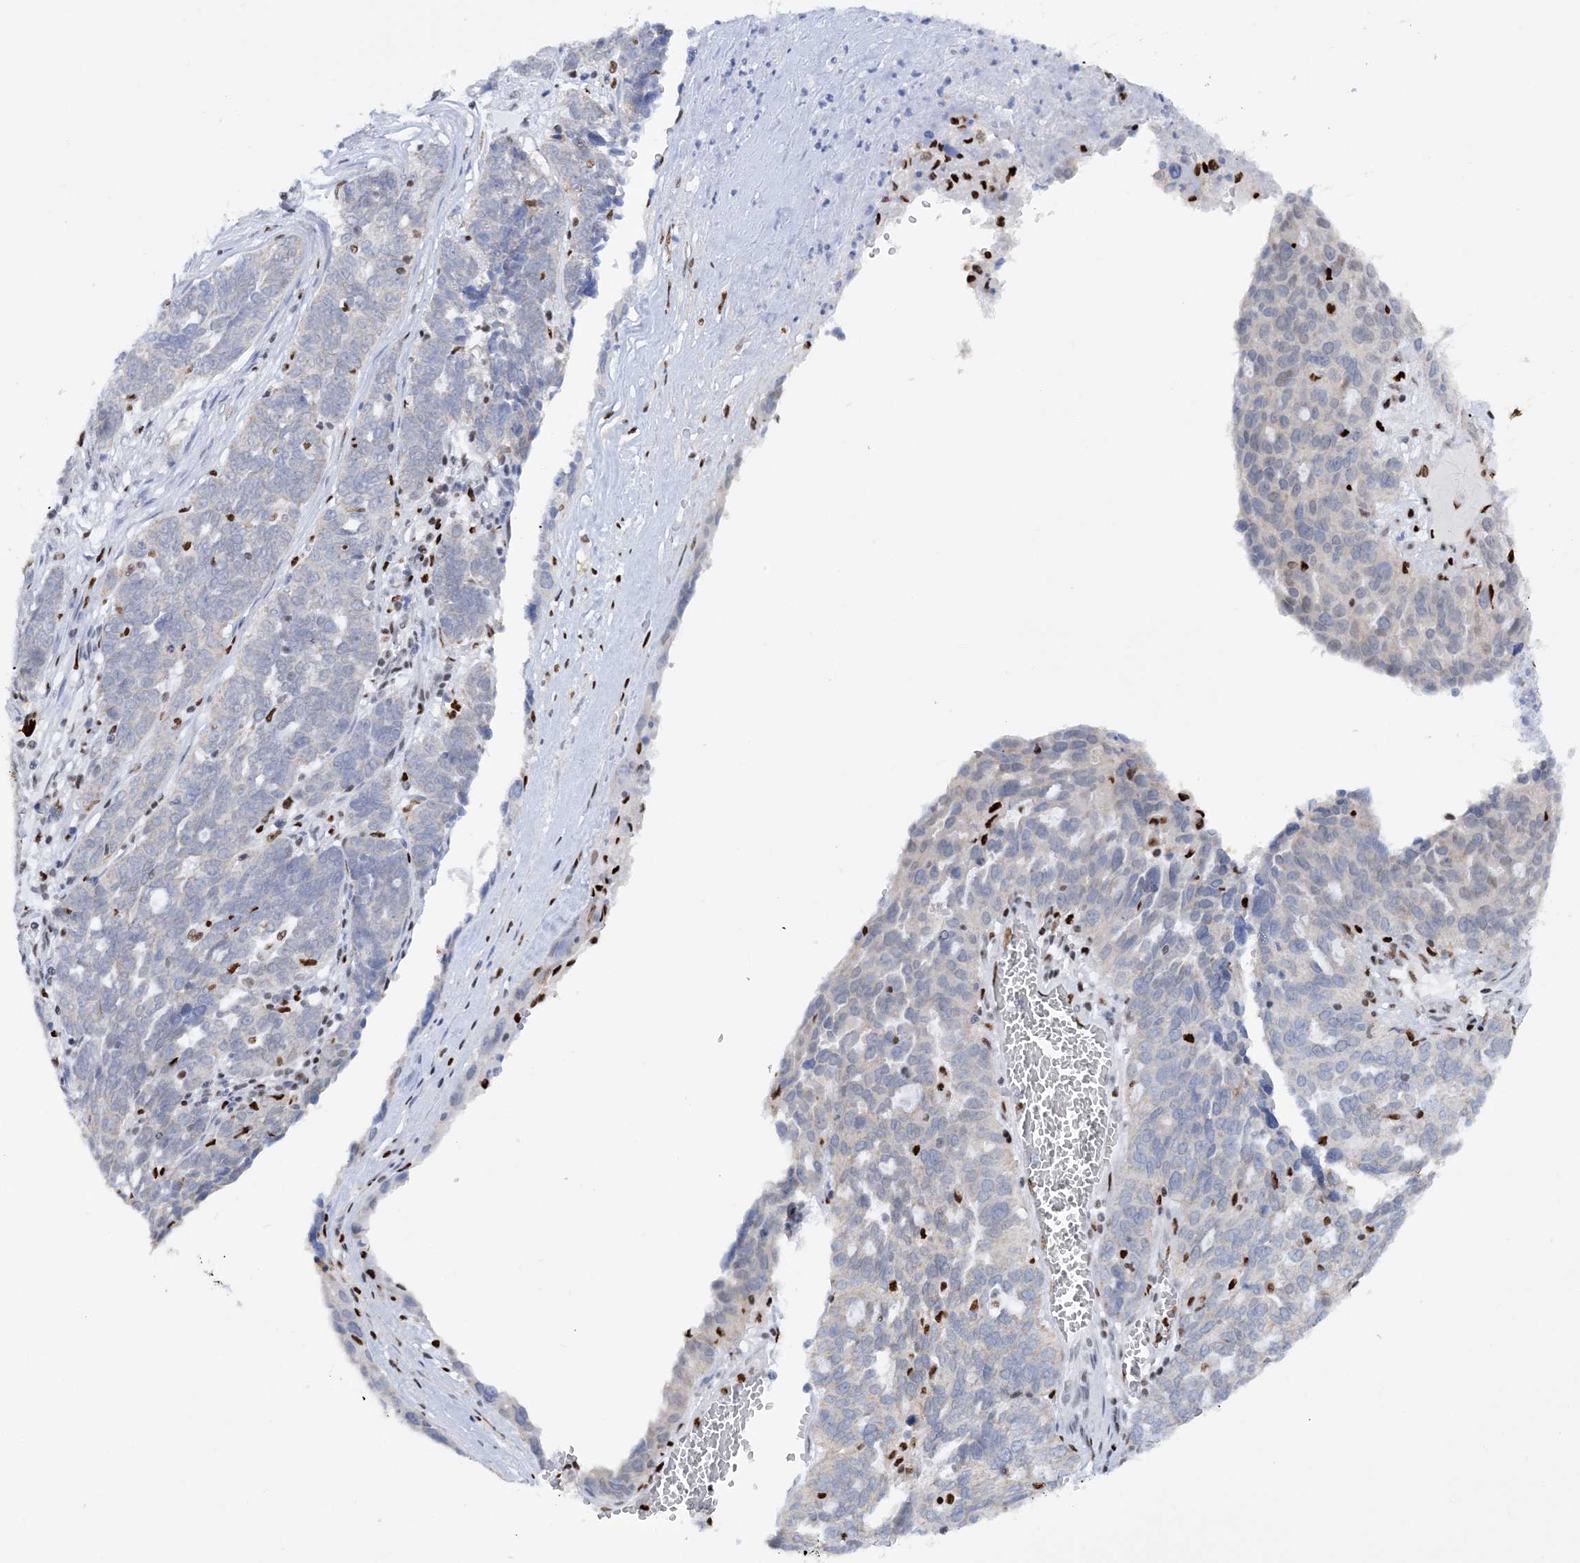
{"staining": {"intensity": "negative", "quantity": "none", "location": "none"}, "tissue": "ovarian cancer", "cell_type": "Tumor cells", "image_type": "cancer", "snomed": [{"axis": "morphology", "description": "Cystadenocarcinoma, serous, NOS"}, {"axis": "topography", "description": "Ovary"}], "caption": "Tumor cells are negative for brown protein staining in ovarian cancer (serous cystadenocarcinoma).", "gene": "NIT2", "patient": {"sex": "female", "age": 59}}